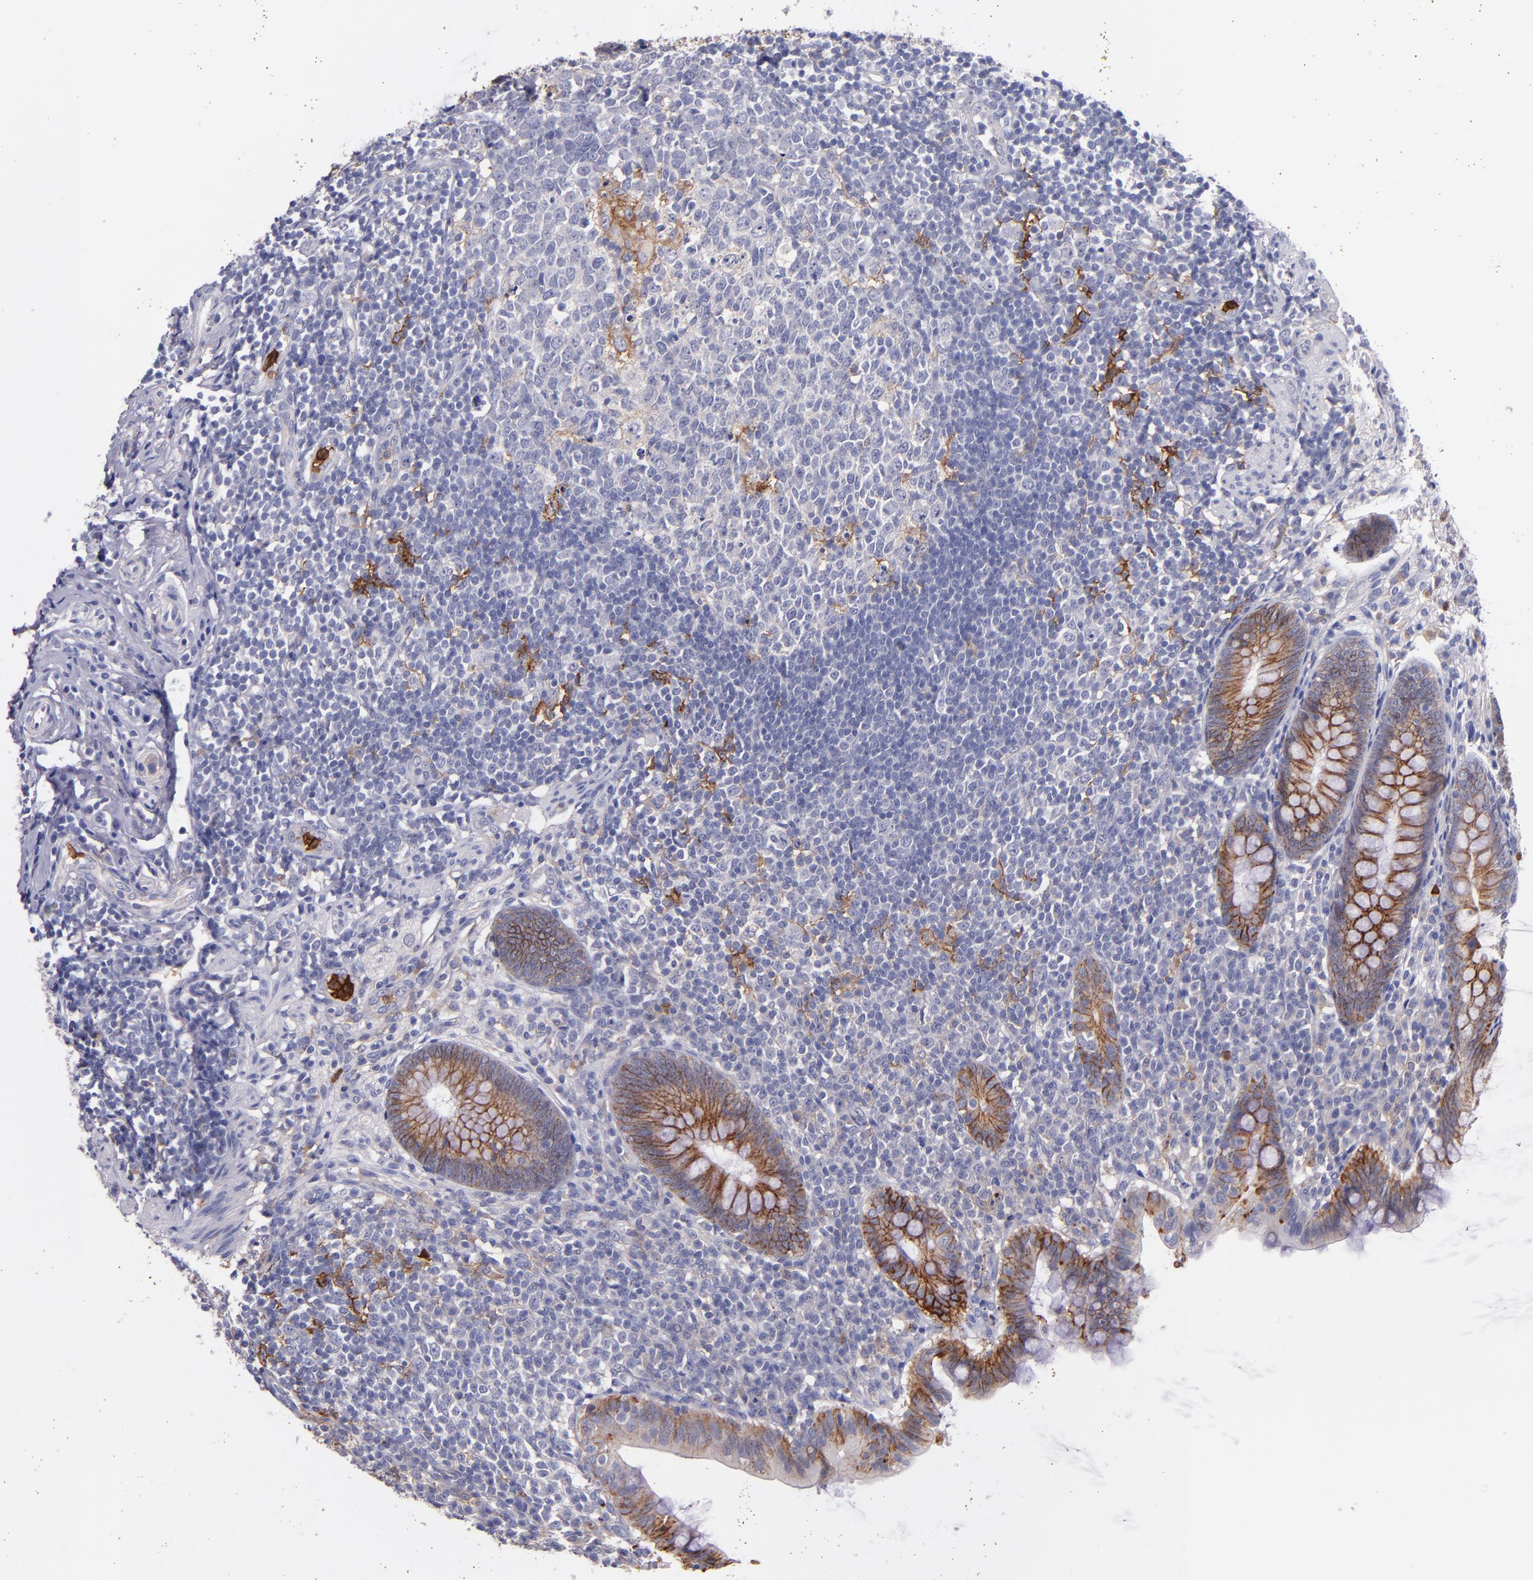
{"staining": {"intensity": "moderate", "quantity": ">75%", "location": "cytoplasmic/membranous"}, "tissue": "appendix", "cell_type": "Glandular cells", "image_type": "normal", "snomed": [{"axis": "morphology", "description": "Normal tissue, NOS"}, {"axis": "topography", "description": "Appendix"}], "caption": "Moderate cytoplasmic/membranous protein positivity is seen in about >75% of glandular cells in appendix. The protein of interest is shown in brown color, while the nuclei are stained blue.", "gene": "C5AR1", "patient": {"sex": "female", "age": 66}}